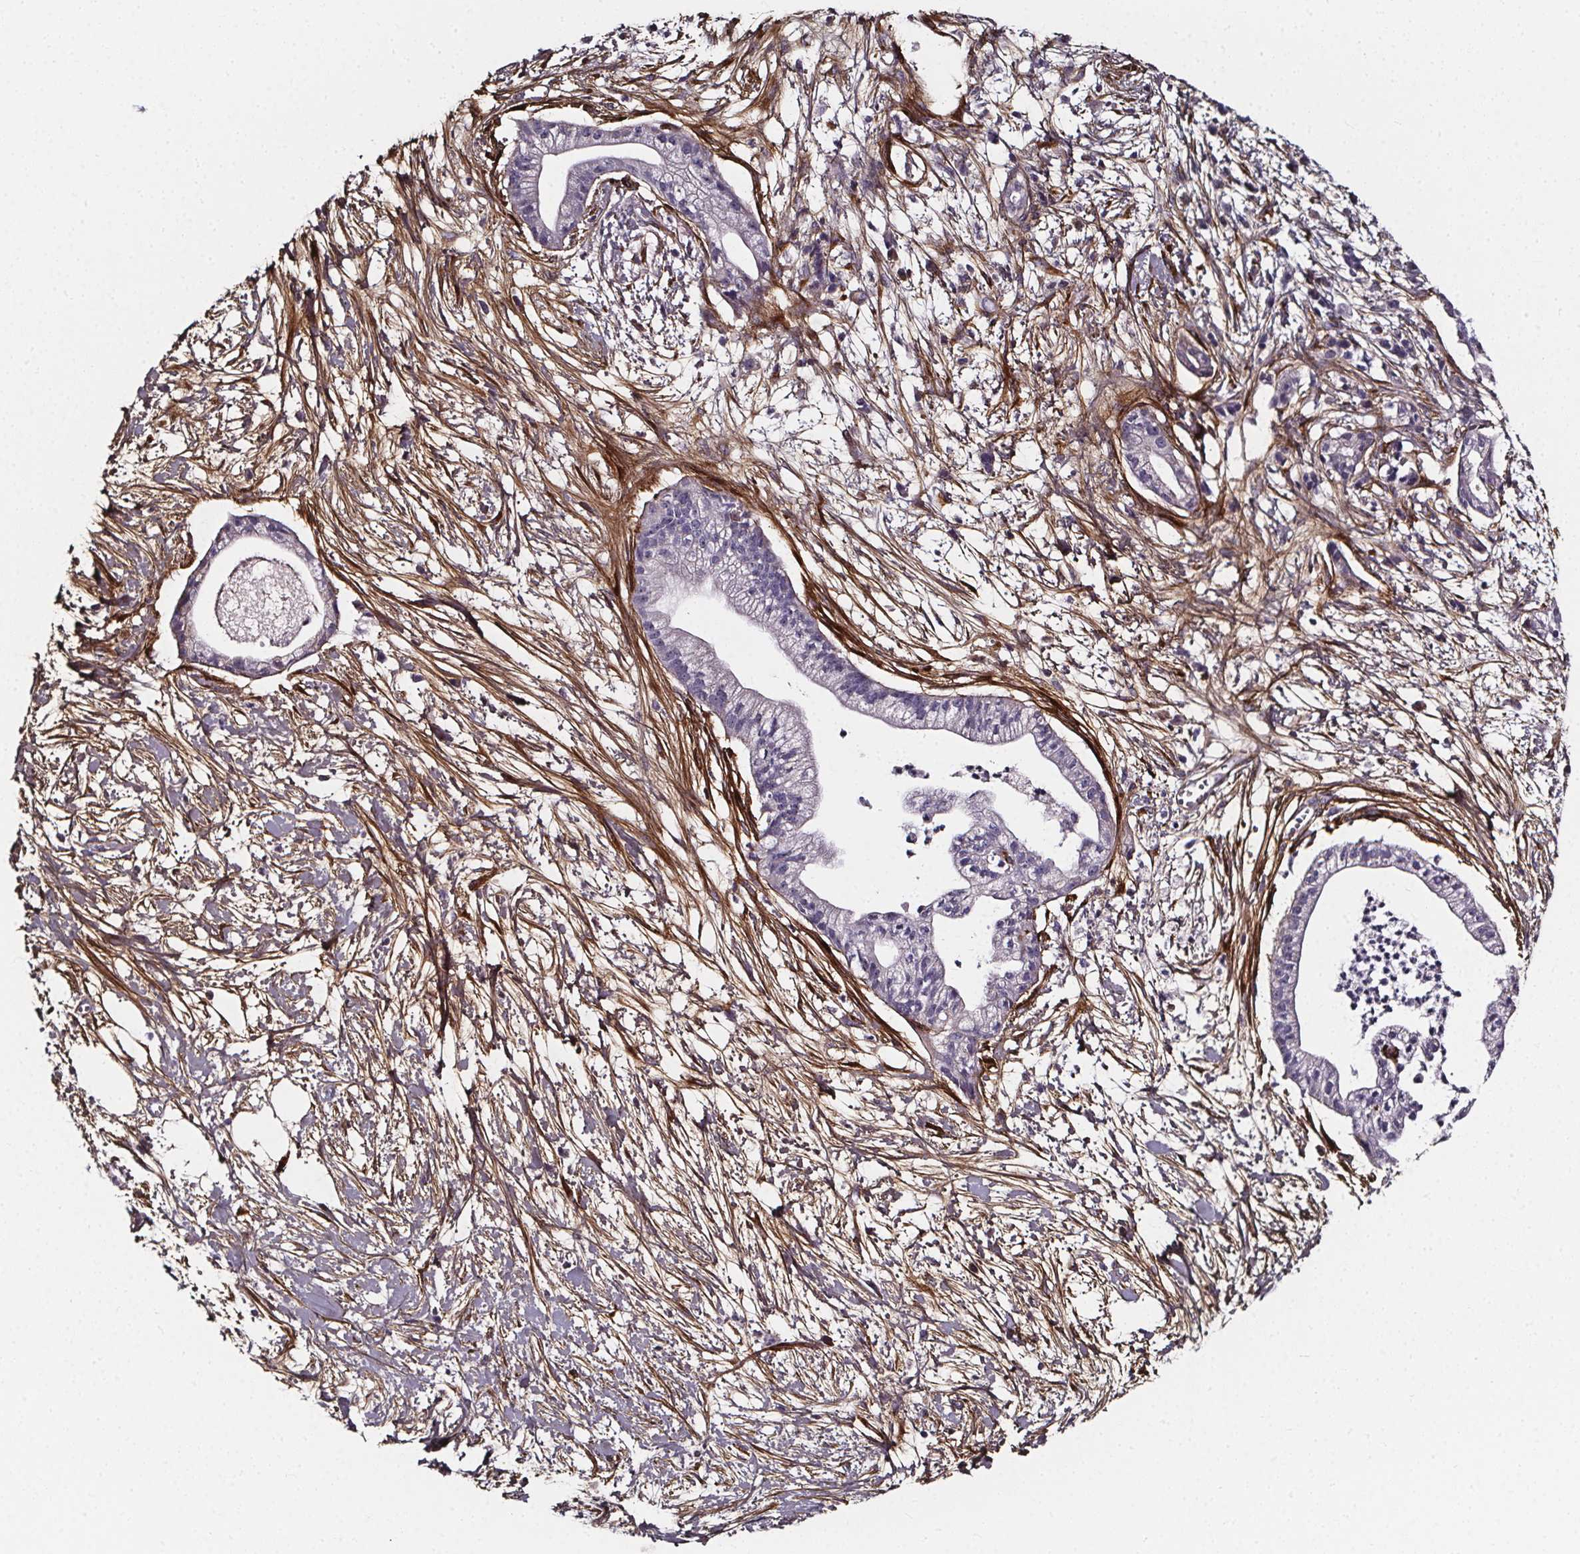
{"staining": {"intensity": "negative", "quantity": "none", "location": "none"}, "tissue": "pancreatic cancer", "cell_type": "Tumor cells", "image_type": "cancer", "snomed": [{"axis": "morphology", "description": "Normal tissue, NOS"}, {"axis": "morphology", "description": "Adenocarcinoma, NOS"}, {"axis": "topography", "description": "Lymph node"}, {"axis": "topography", "description": "Pancreas"}], "caption": "A high-resolution histopathology image shows IHC staining of pancreatic adenocarcinoma, which exhibits no significant expression in tumor cells. (DAB immunohistochemistry visualized using brightfield microscopy, high magnification).", "gene": "AEBP1", "patient": {"sex": "female", "age": 58}}